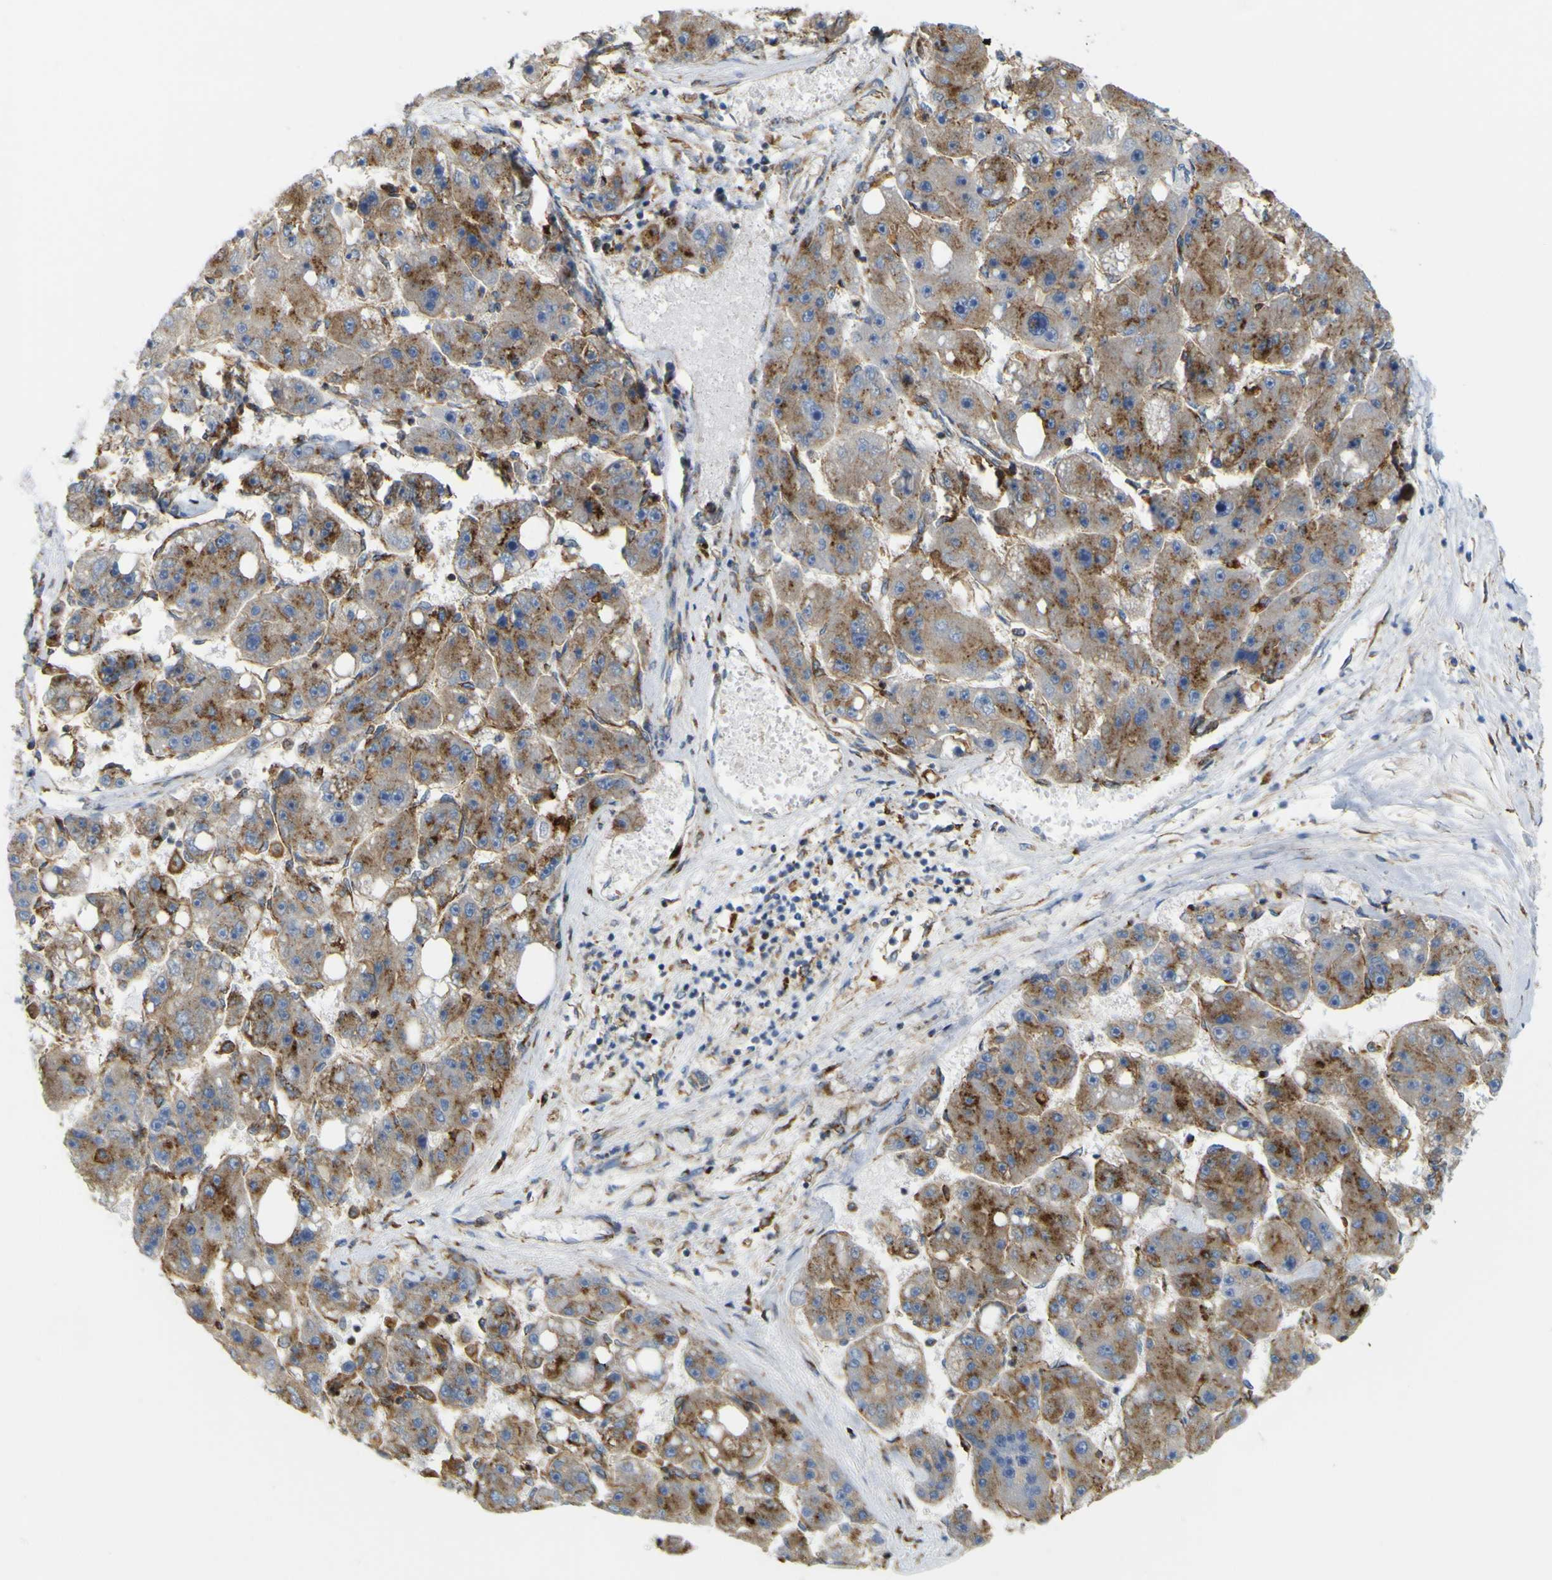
{"staining": {"intensity": "moderate", "quantity": ">75%", "location": "cytoplasmic/membranous"}, "tissue": "liver cancer", "cell_type": "Tumor cells", "image_type": "cancer", "snomed": [{"axis": "morphology", "description": "Carcinoma, Hepatocellular, NOS"}, {"axis": "topography", "description": "Liver"}], "caption": "Human liver cancer stained for a protein (brown) displays moderate cytoplasmic/membranous positive positivity in approximately >75% of tumor cells.", "gene": "IGF2R", "patient": {"sex": "female", "age": 61}}